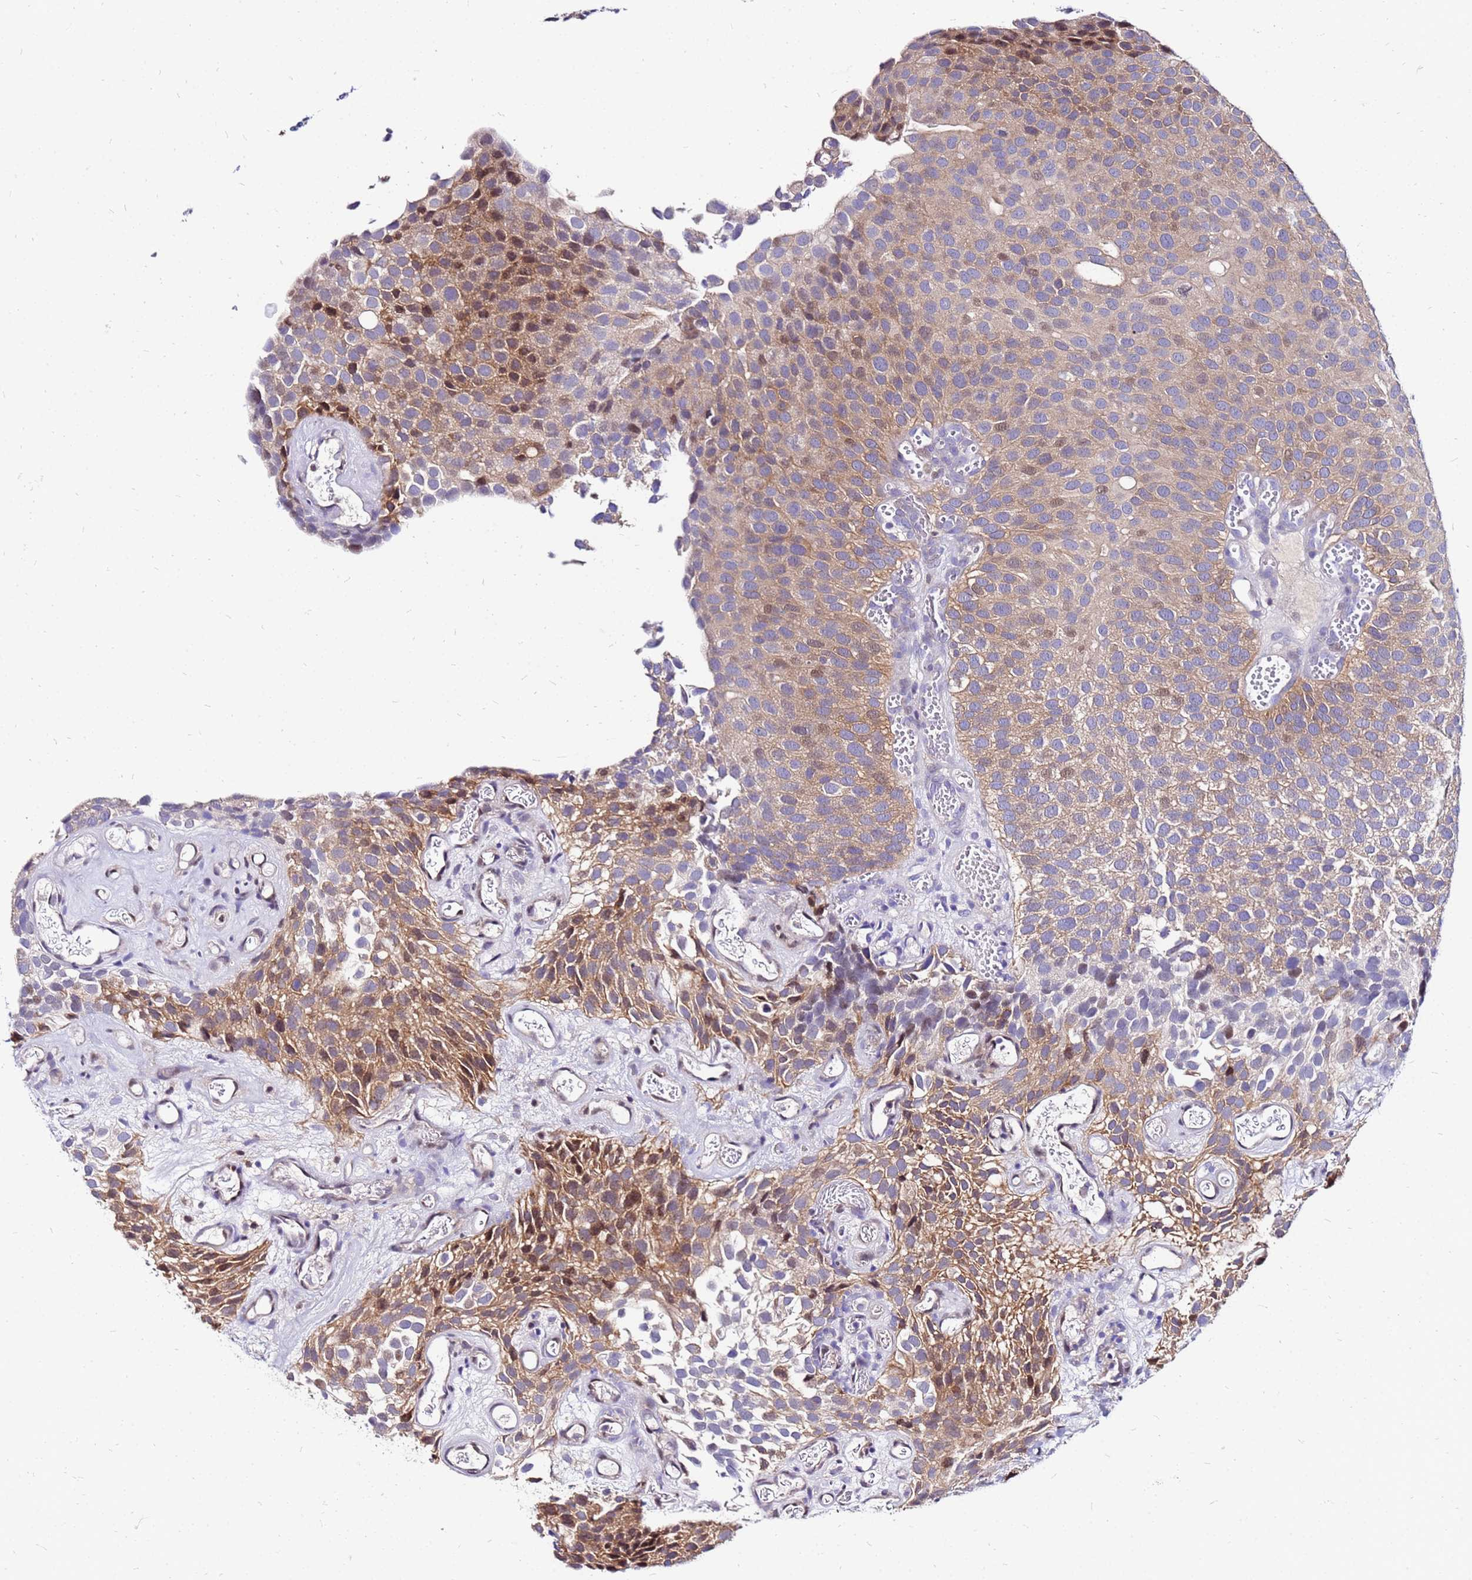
{"staining": {"intensity": "moderate", "quantity": ">75%", "location": "cytoplasmic/membranous"}, "tissue": "urothelial cancer", "cell_type": "Tumor cells", "image_type": "cancer", "snomed": [{"axis": "morphology", "description": "Urothelial carcinoma, Low grade"}, {"axis": "topography", "description": "Urinary bladder"}], "caption": "Immunohistochemistry (IHC) (DAB (3,3'-diaminobenzidine)) staining of human urothelial cancer demonstrates moderate cytoplasmic/membranous protein staining in about >75% of tumor cells.", "gene": "ARHGEF5", "patient": {"sex": "male", "age": 89}}